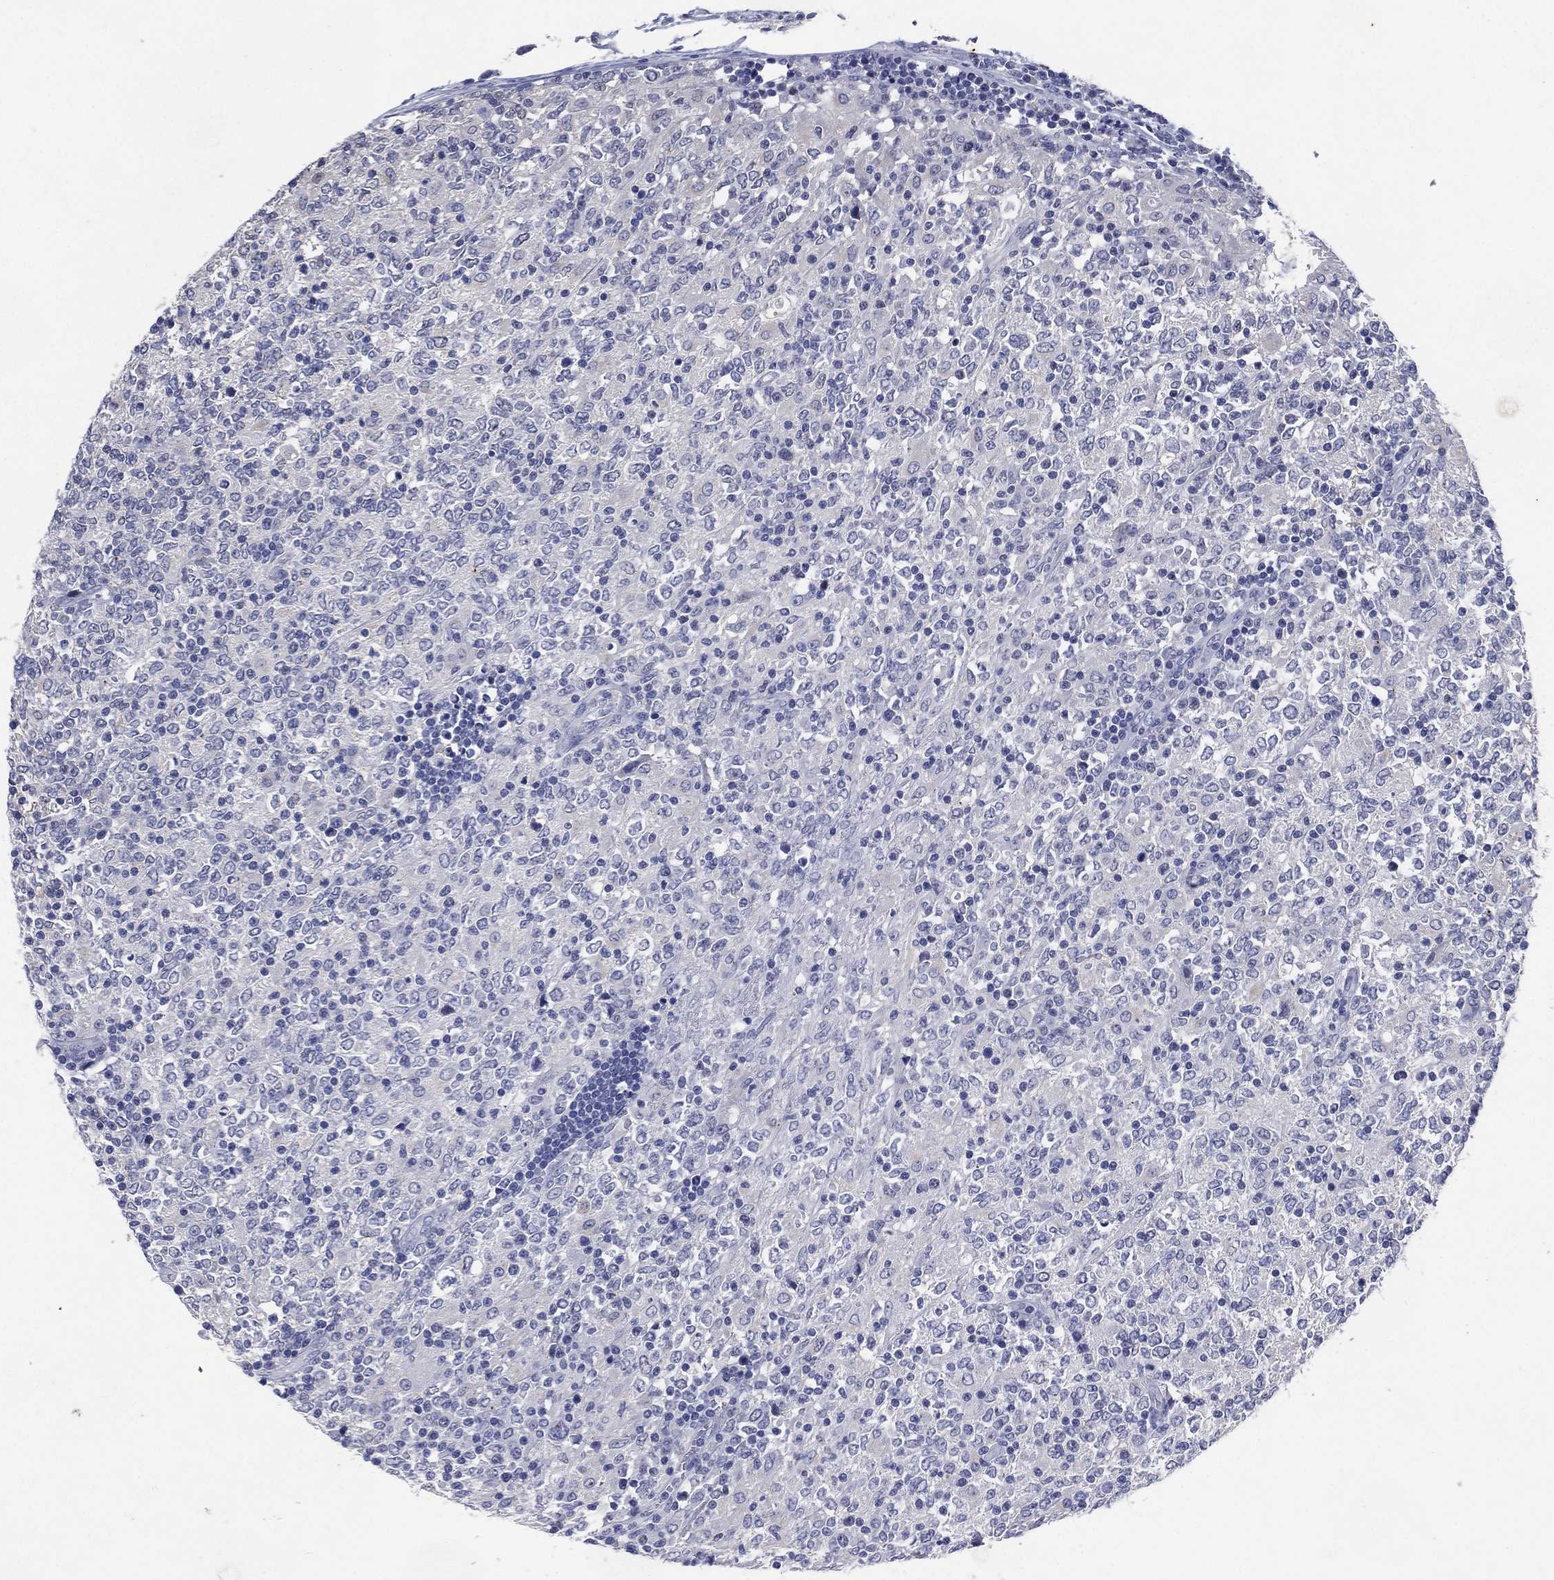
{"staining": {"intensity": "negative", "quantity": "none", "location": "none"}, "tissue": "lymphoma", "cell_type": "Tumor cells", "image_type": "cancer", "snomed": [{"axis": "morphology", "description": "Malignant lymphoma, non-Hodgkin's type, High grade"}, {"axis": "topography", "description": "Lymph node"}], "caption": "Histopathology image shows no protein positivity in tumor cells of lymphoma tissue. Brightfield microscopy of immunohistochemistry (IHC) stained with DAB (3,3'-diaminobenzidine) (brown) and hematoxylin (blue), captured at high magnification.", "gene": "FSCN2", "patient": {"sex": "female", "age": 84}}